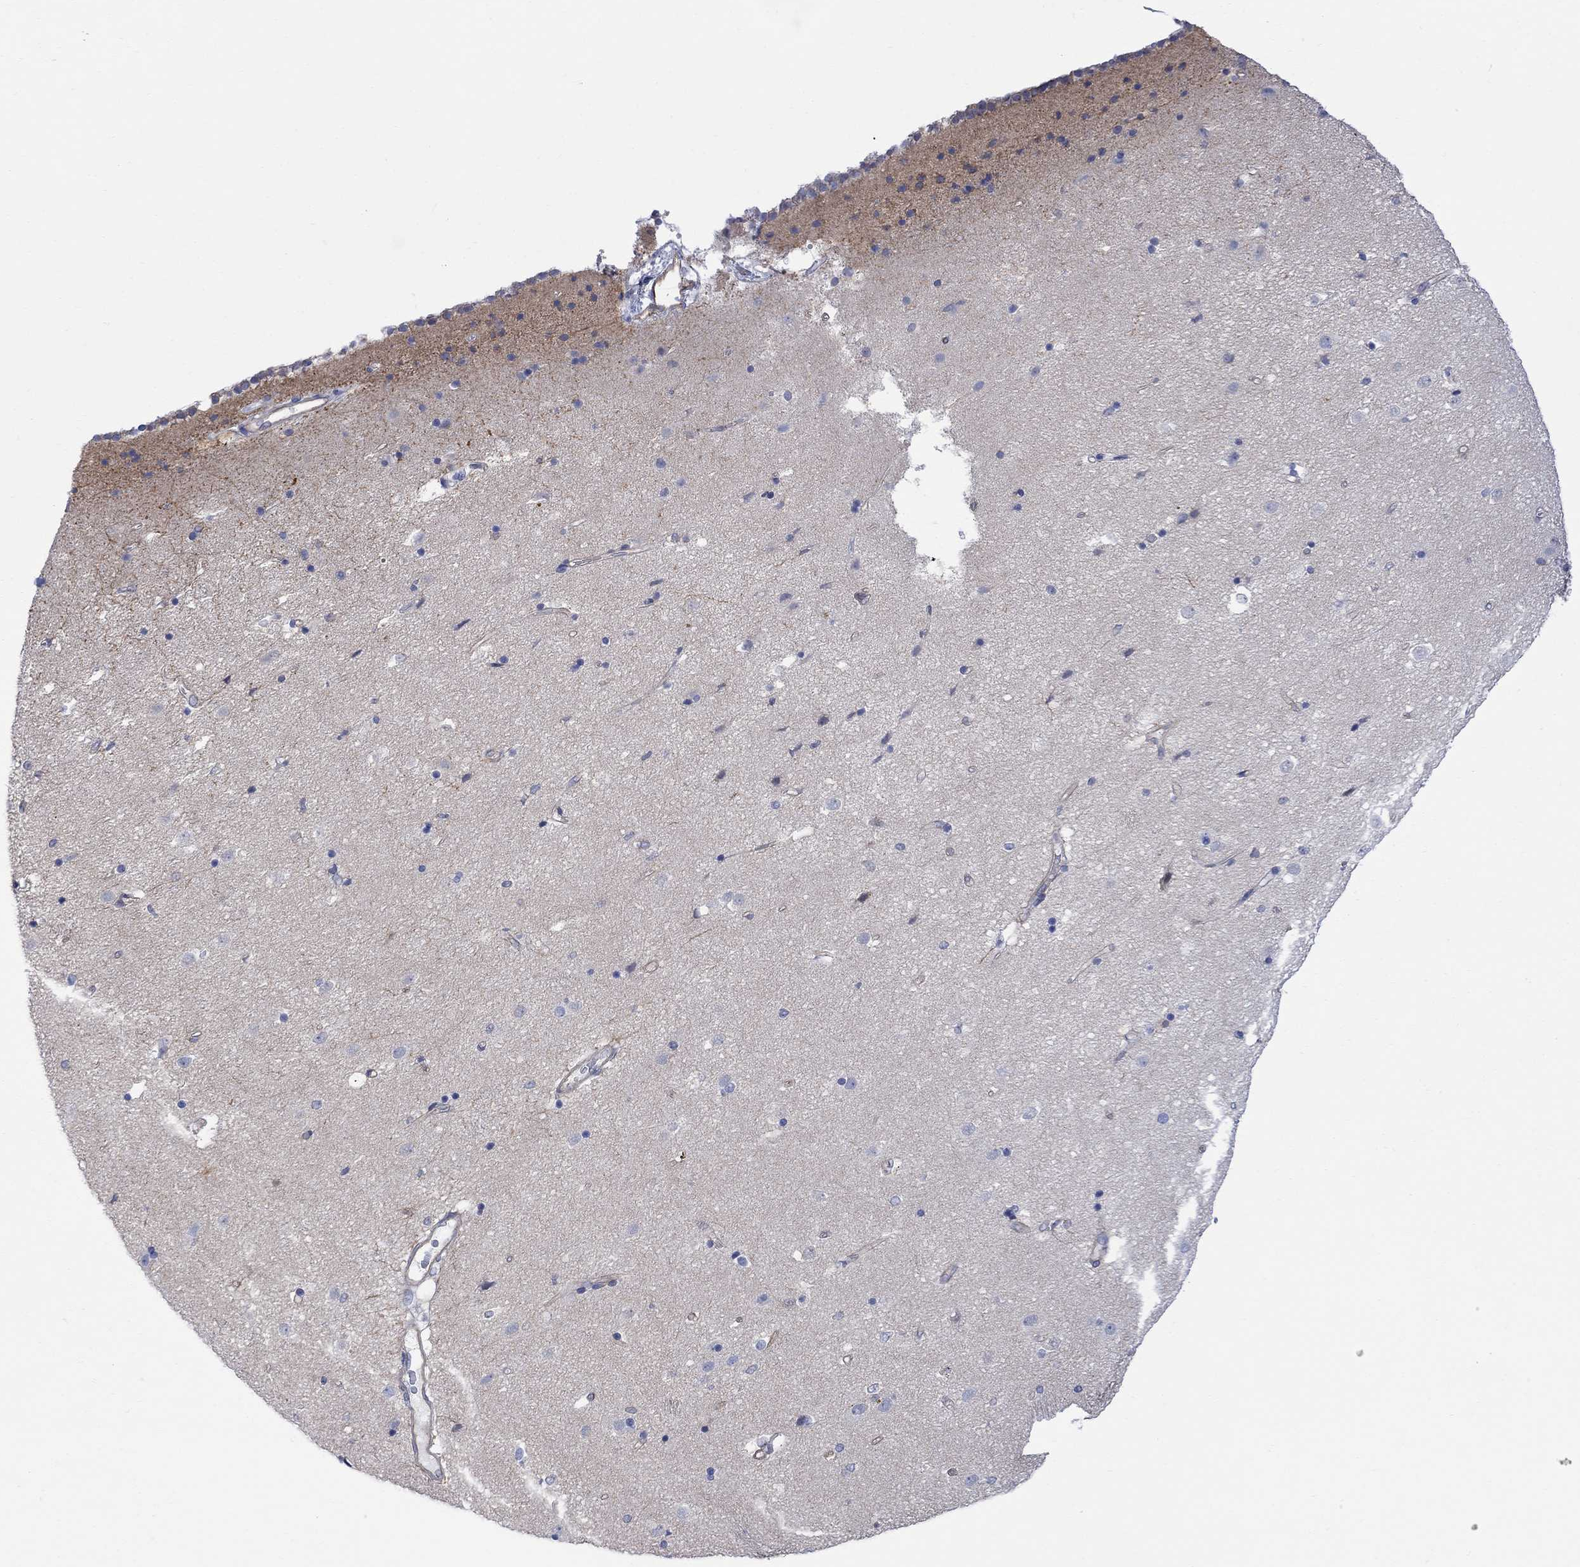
{"staining": {"intensity": "negative", "quantity": "none", "location": "none"}, "tissue": "caudate", "cell_type": "Glial cells", "image_type": "normal", "snomed": [{"axis": "morphology", "description": "Normal tissue, NOS"}, {"axis": "topography", "description": "Lateral ventricle wall"}], "caption": "Protein analysis of normal caudate exhibits no significant positivity in glial cells.", "gene": "GBP5", "patient": {"sex": "female", "age": 71}}